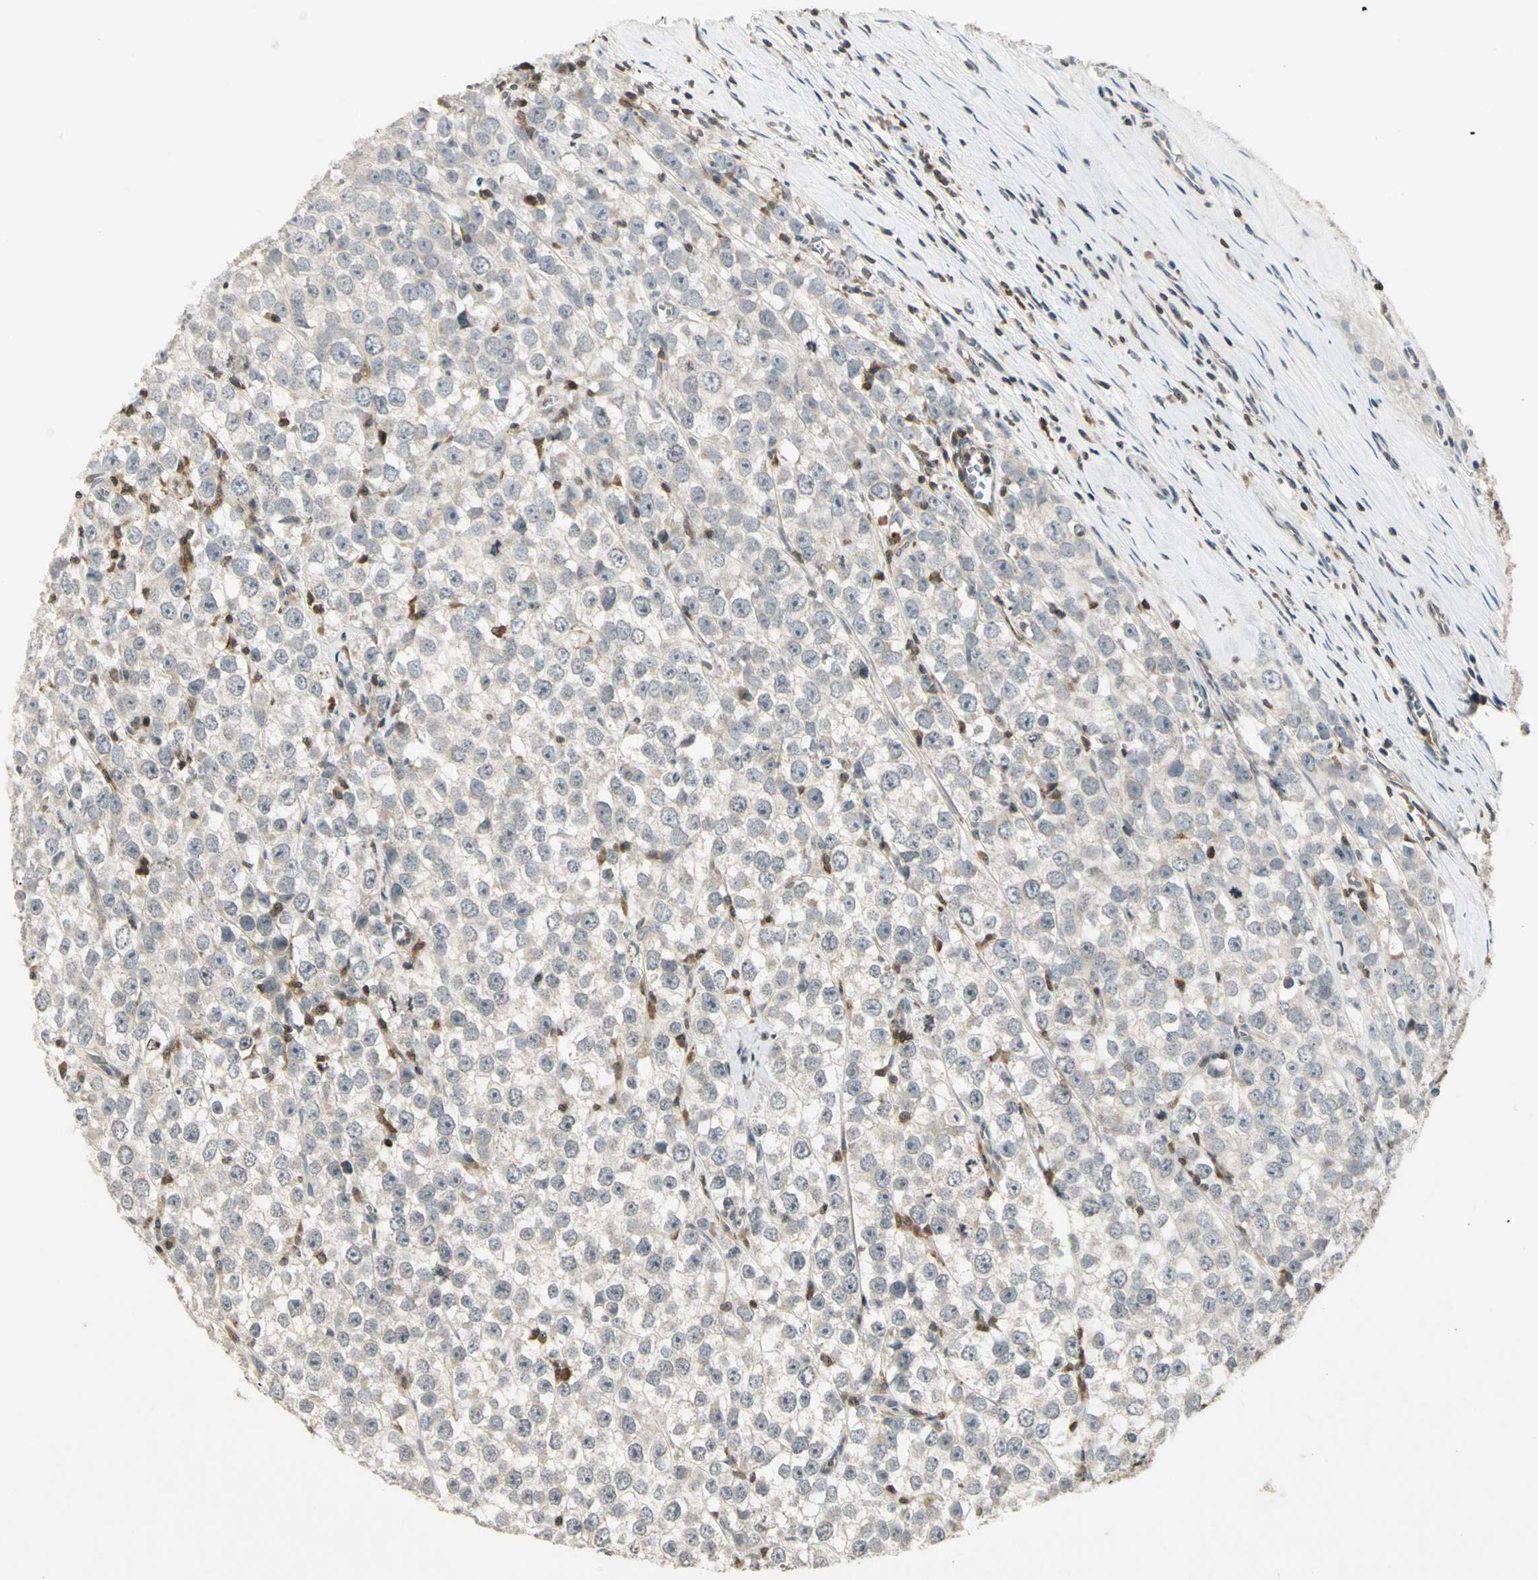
{"staining": {"intensity": "negative", "quantity": "none", "location": "none"}, "tissue": "testis cancer", "cell_type": "Tumor cells", "image_type": "cancer", "snomed": [{"axis": "morphology", "description": "Seminoma, NOS"}, {"axis": "morphology", "description": "Carcinoma, Embryonal, NOS"}, {"axis": "topography", "description": "Testis"}], "caption": "DAB (3,3'-diaminobenzidine) immunohistochemical staining of testis cancer (embryonal carcinoma) displays no significant staining in tumor cells.", "gene": "IL16", "patient": {"sex": "male", "age": 52}}